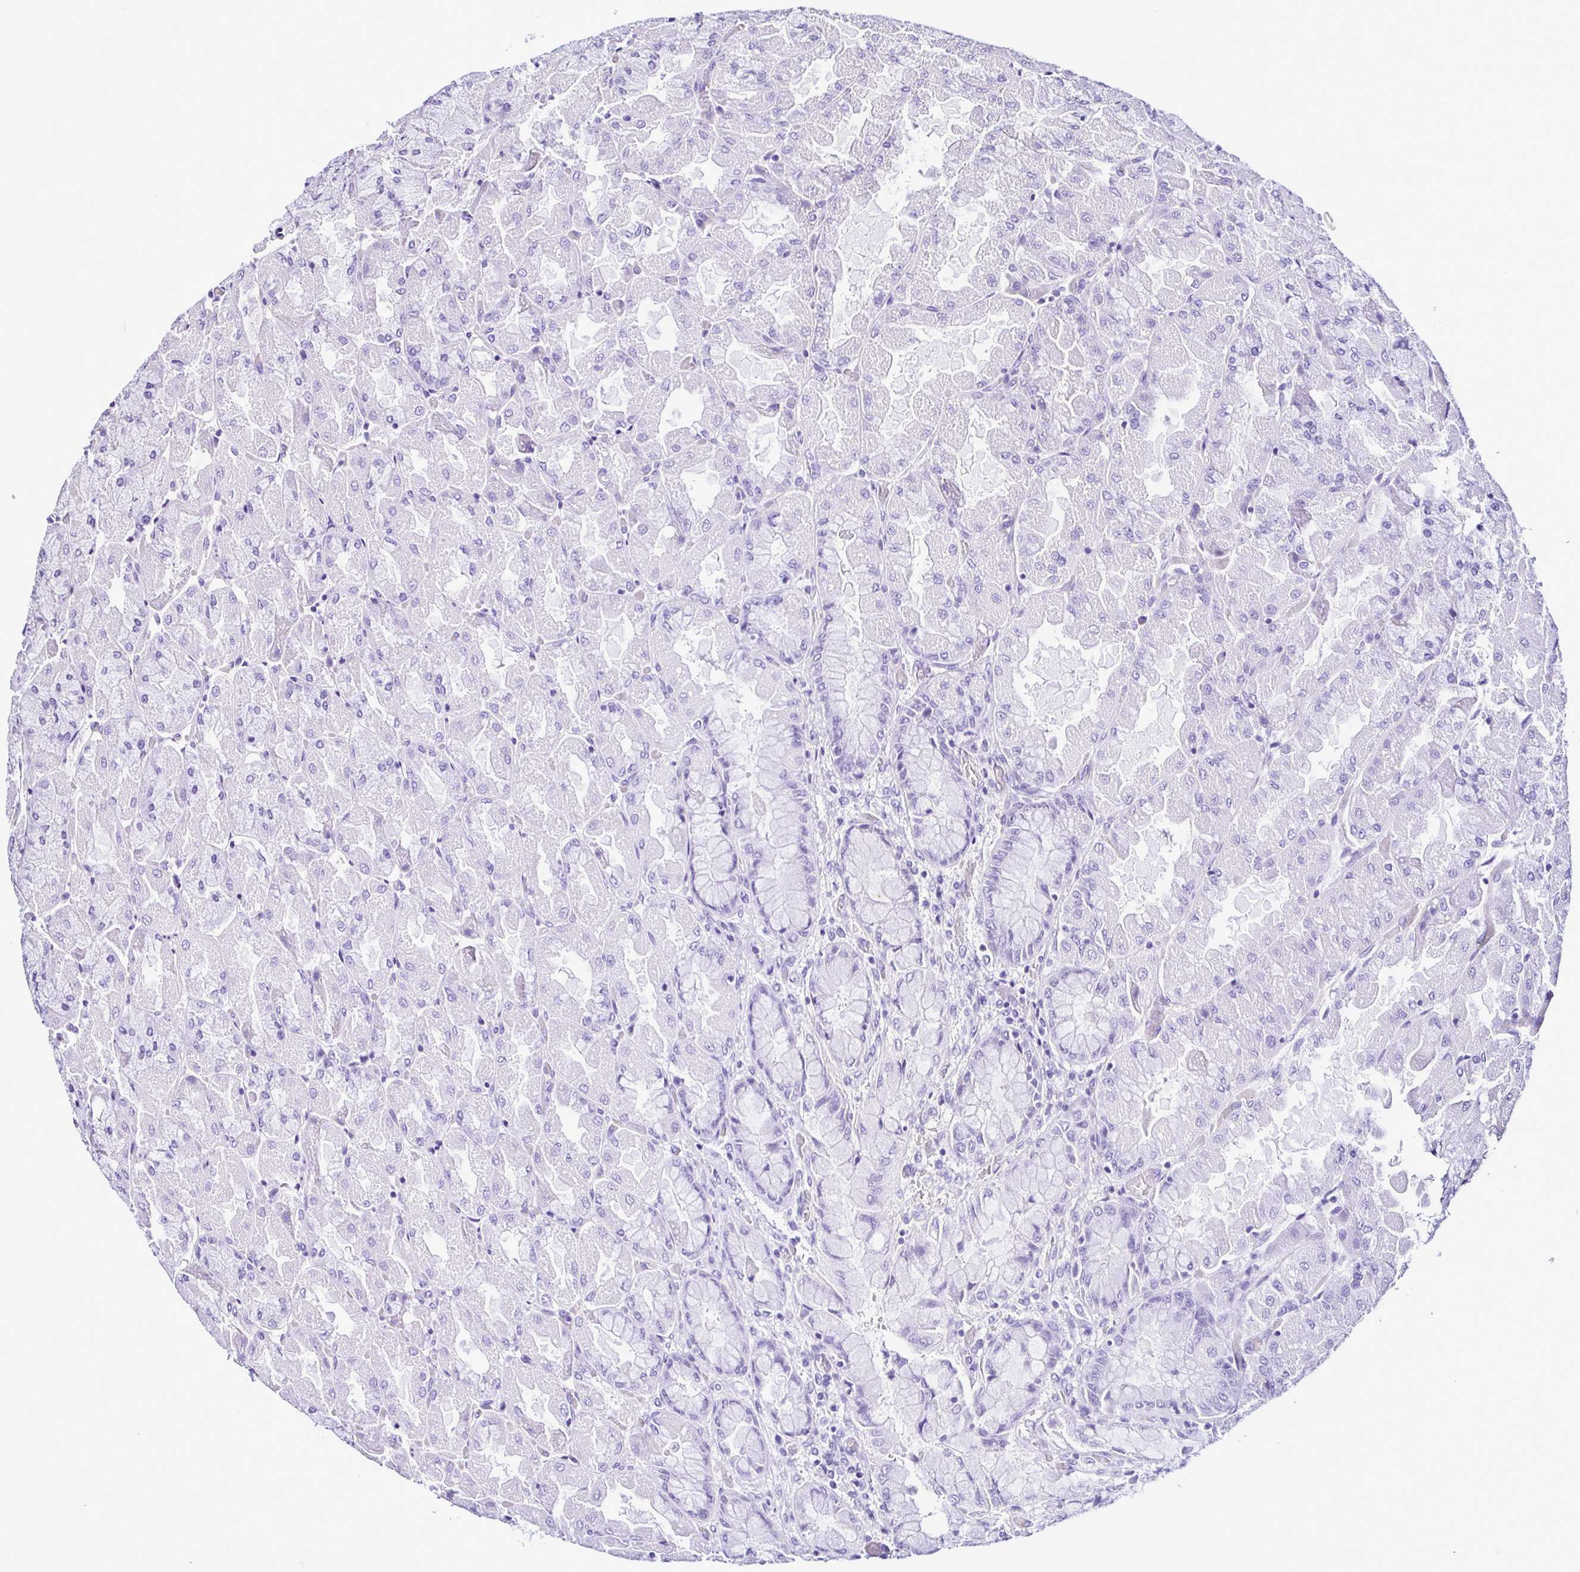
{"staining": {"intensity": "negative", "quantity": "none", "location": "none"}, "tissue": "stomach", "cell_type": "Glandular cells", "image_type": "normal", "snomed": [{"axis": "morphology", "description": "Normal tissue, NOS"}, {"axis": "topography", "description": "Stomach"}], "caption": "Immunohistochemistry (IHC) of normal human stomach demonstrates no staining in glandular cells. (DAB IHC with hematoxylin counter stain).", "gene": "LMOD2", "patient": {"sex": "female", "age": 61}}